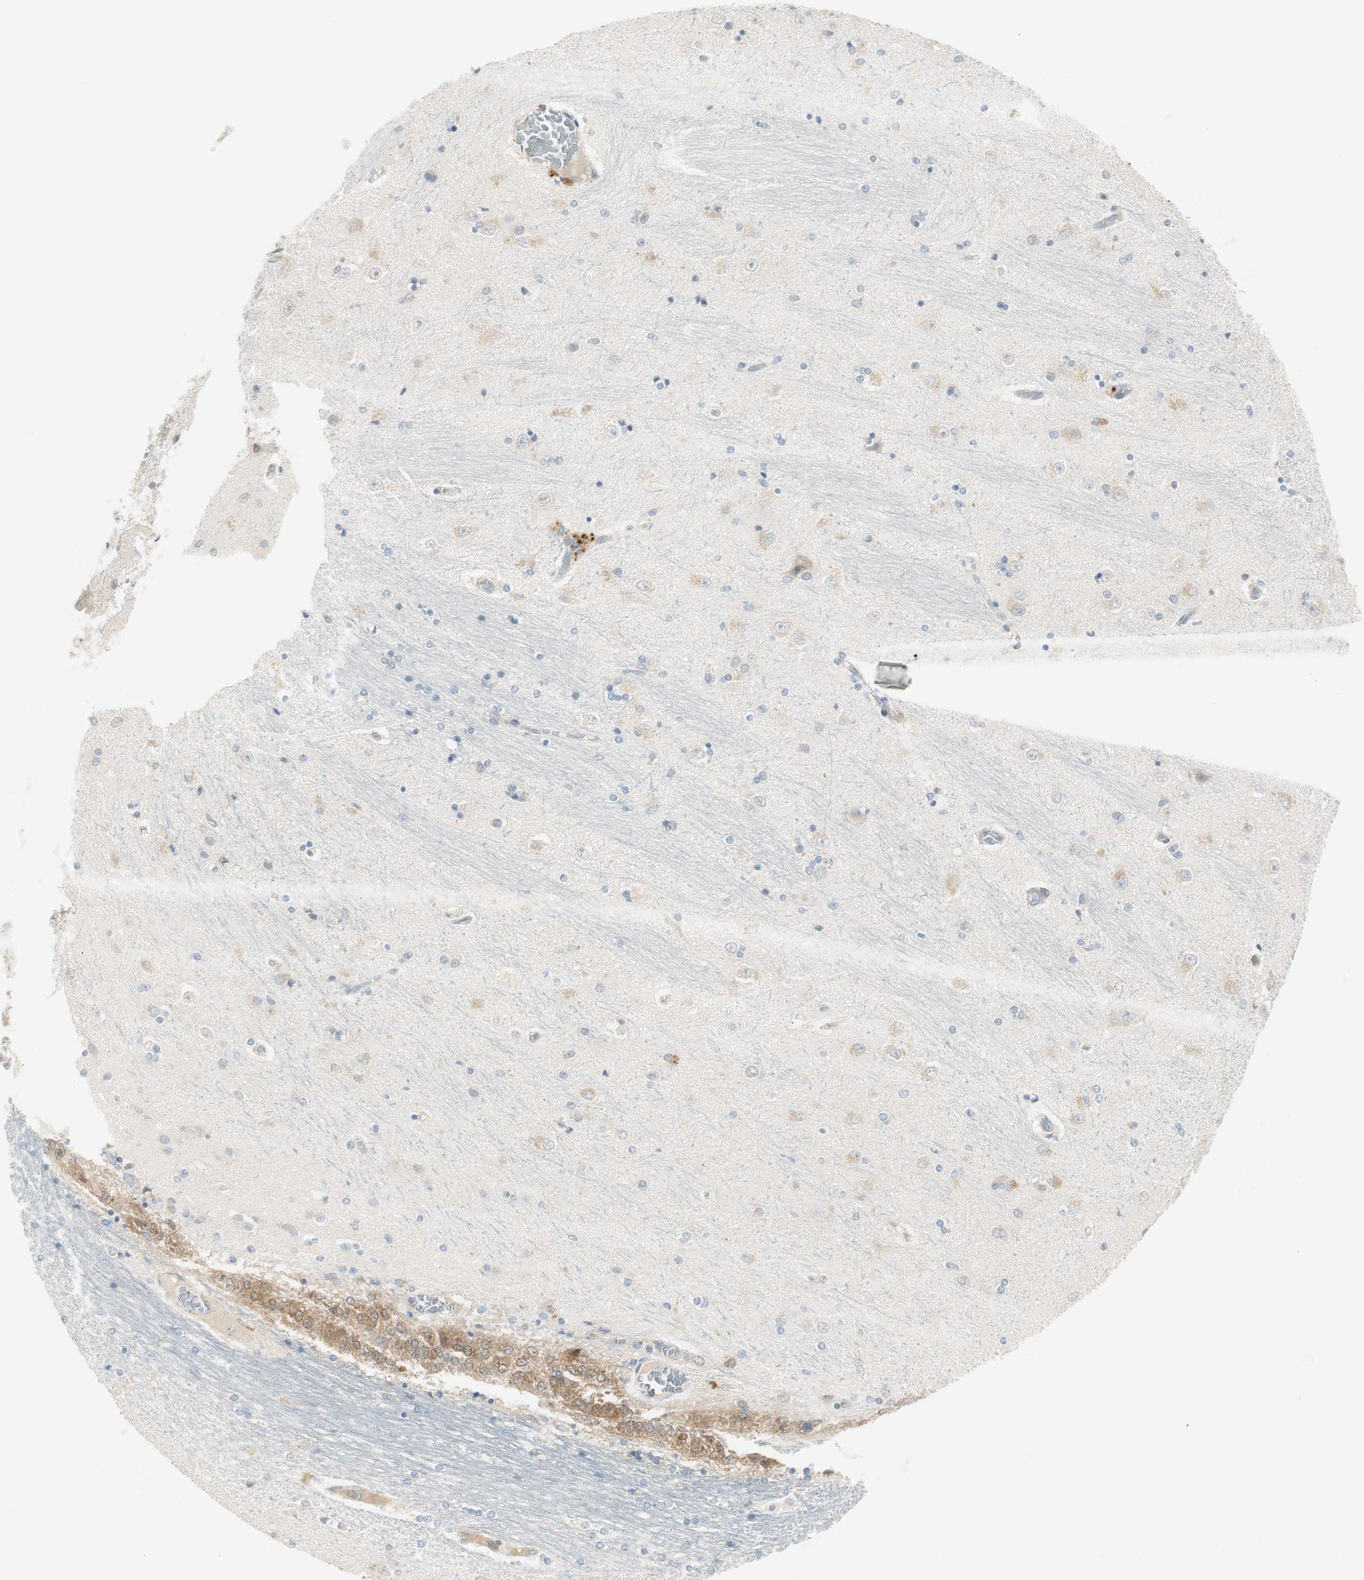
{"staining": {"intensity": "weak", "quantity": "25%-75%", "location": "cytoplasmic/membranous"}, "tissue": "hippocampus", "cell_type": "Glial cells", "image_type": "normal", "snomed": [{"axis": "morphology", "description": "Normal tissue, NOS"}, {"axis": "topography", "description": "Hippocampus"}], "caption": "About 25%-75% of glial cells in normal human hippocampus display weak cytoplasmic/membranous protein staining as visualized by brown immunohistochemical staining.", "gene": "STON1", "patient": {"sex": "female", "age": 54}}